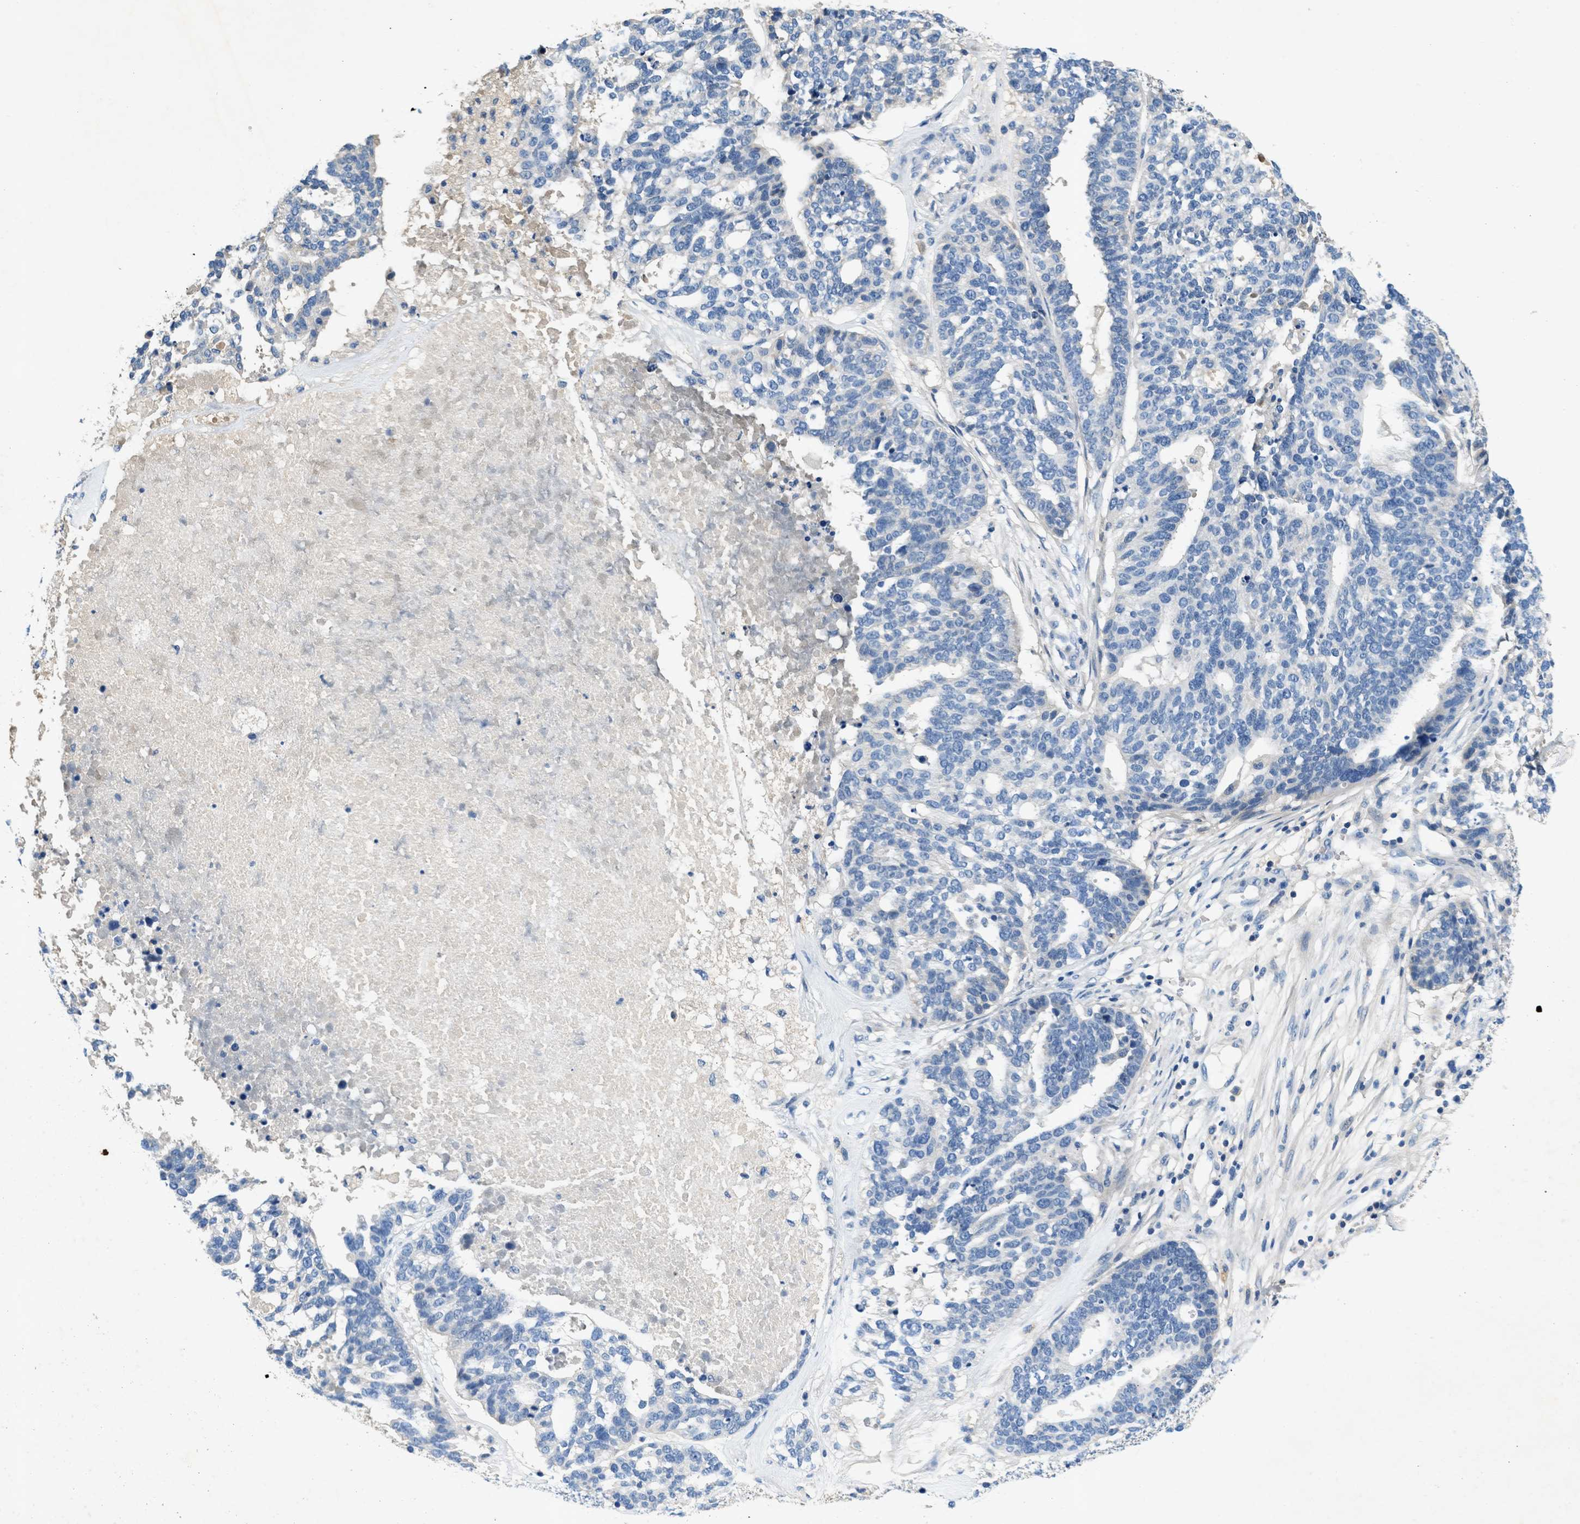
{"staining": {"intensity": "negative", "quantity": "none", "location": "none"}, "tissue": "ovarian cancer", "cell_type": "Tumor cells", "image_type": "cancer", "snomed": [{"axis": "morphology", "description": "Cystadenocarcinoma, serous, NOS"}, {"axis": "topography", "description": "Ovary"}], "caption": "Immunohistochemistry (IHC) of serous cystadenocarcinoma (ovarian) reveals no staining in tumor cells.", "gene": "RWDD2B", "patient": {"sex": "female", "age": 59}}